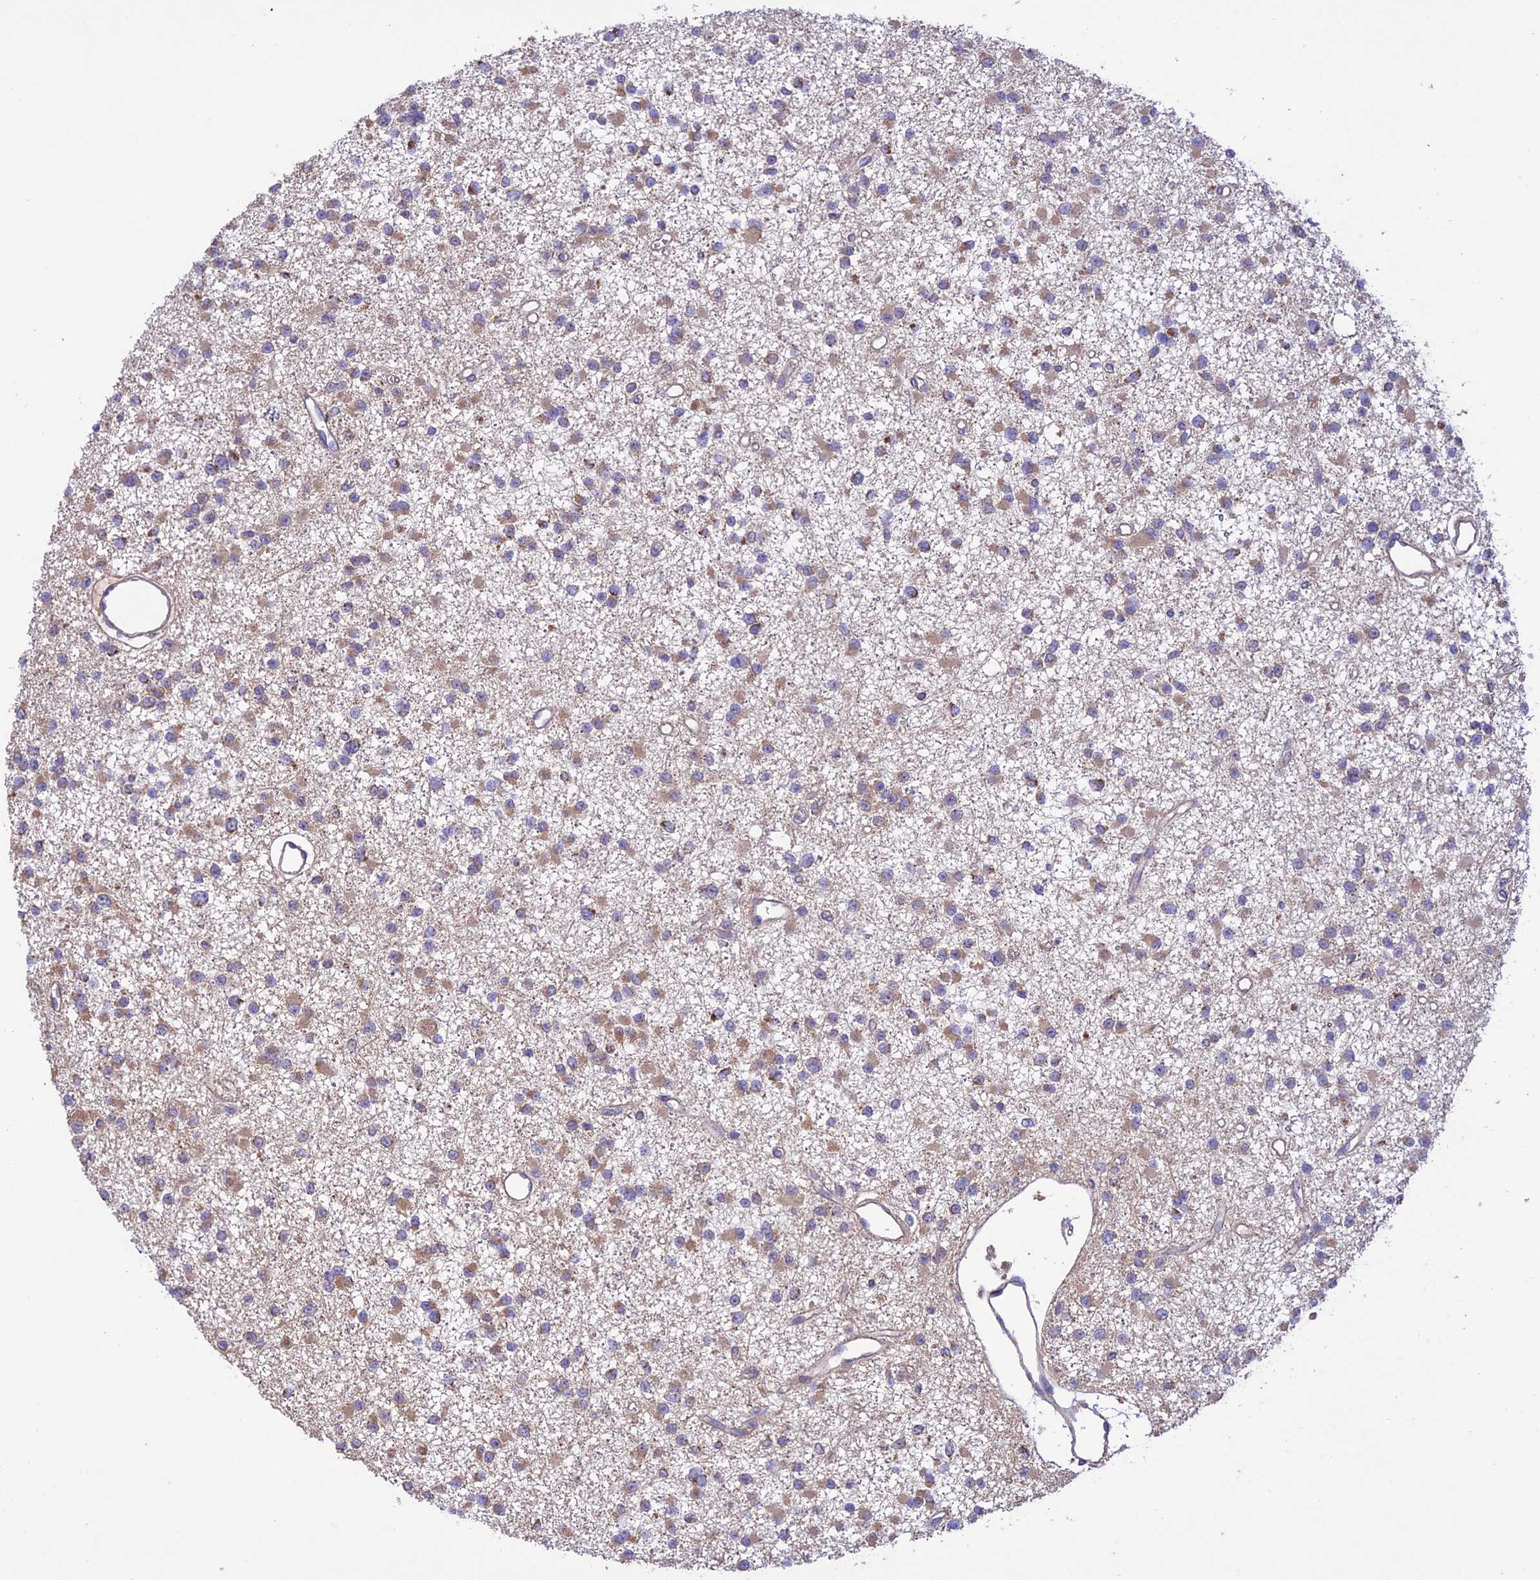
{"staining": {"intensity": "weak", "quantity": ">75%", "location": "cytoplasmic/membranous"}, "tissue": "glioma", "cell_type": "Tumor cells", "image_type": "cancer", "snomed": [{"axis": "morphology", "description": "Glioma, malignant, Low grade"}, {"axis": "topography", "description": "Brain"}], "caption": "Glioma tissue displays weak cytoplasmic/membranous positivity in approximately >75% of tumor cells", "gene": "NDUFAF1", "patient": {"sex": "female", "age": 22}}